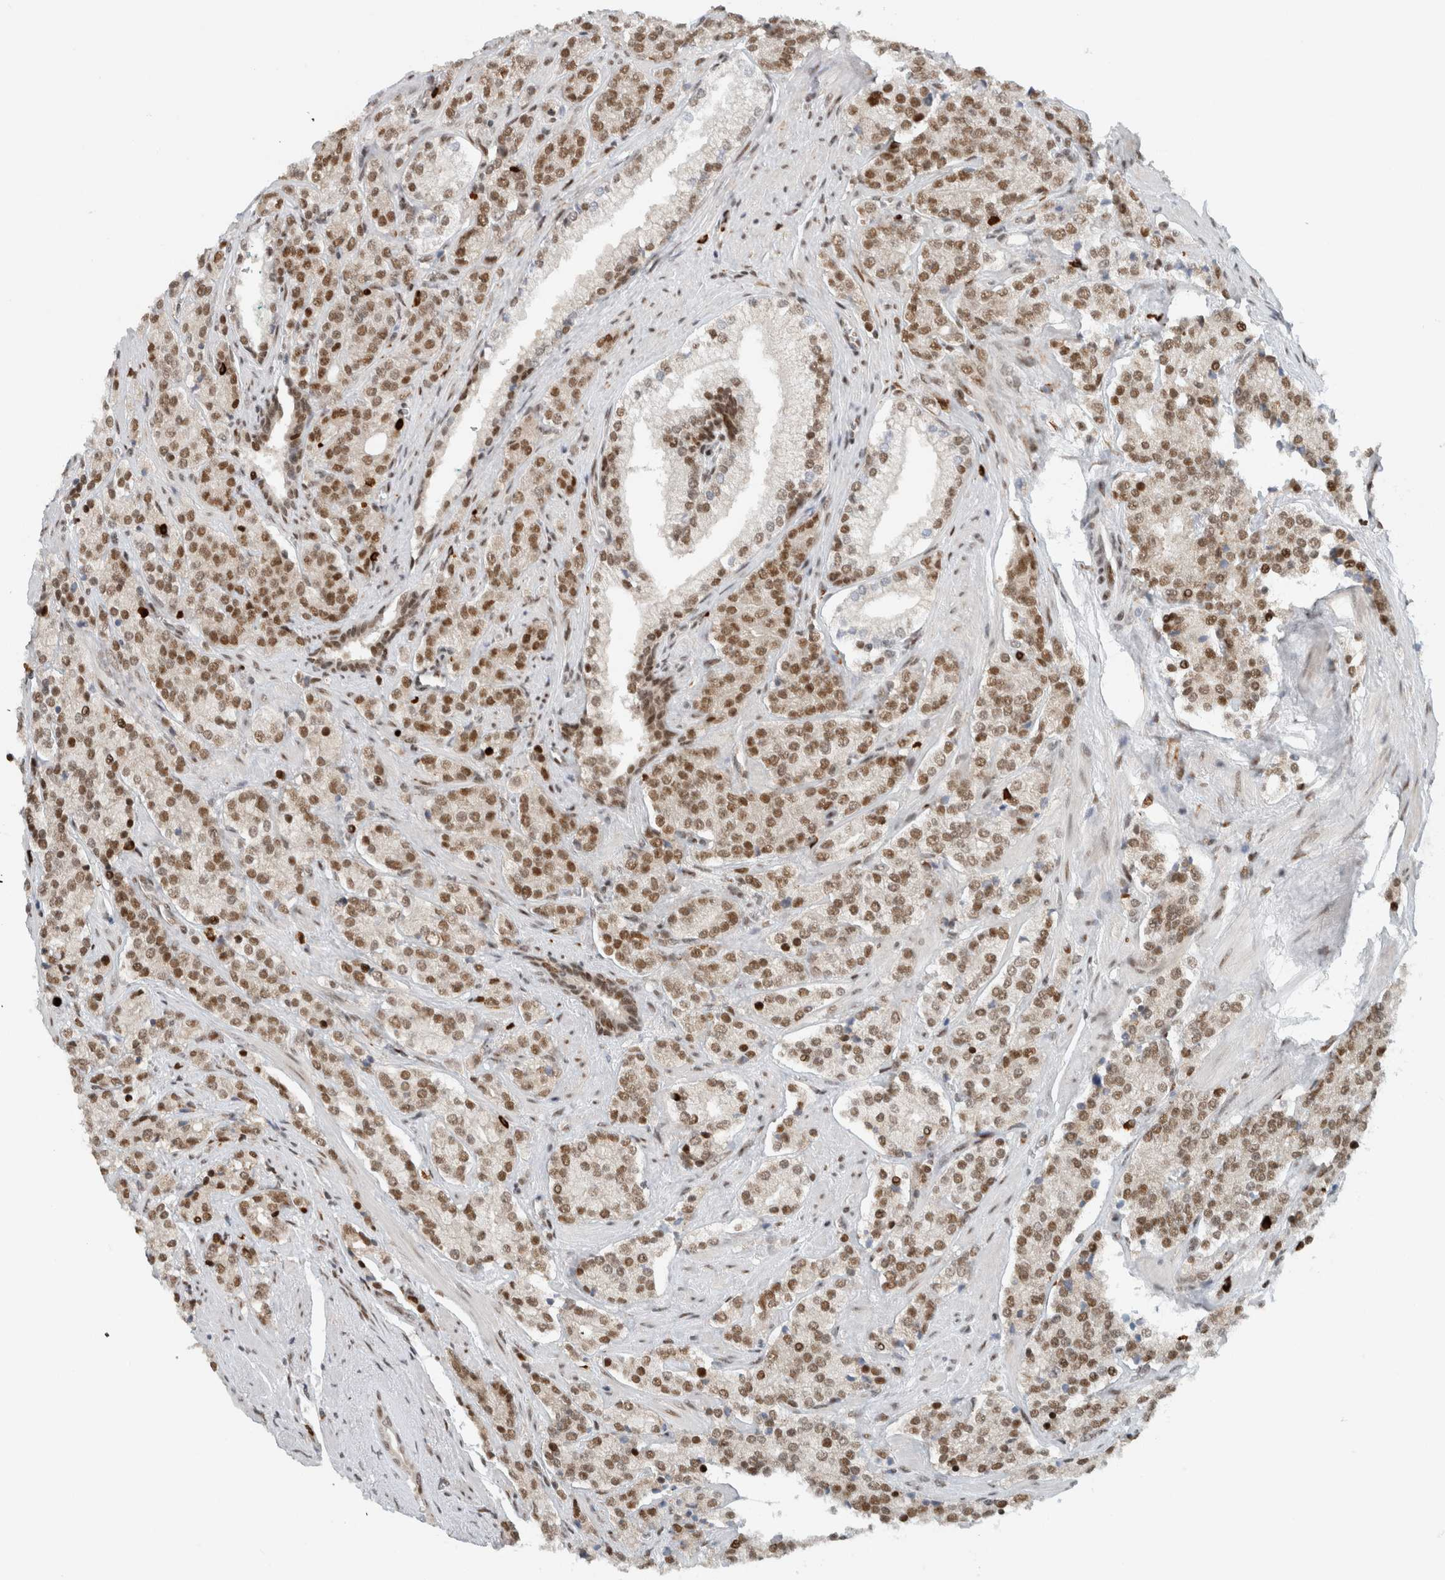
{"staining": {"intensity": "moderate", "quantity": ">75%", "location": "nuclear"}, "tissue": "prostate cancer", "cell_type": "Tumor cells", "image_type": "cancer", "snomed": [{"axis": "morphology", "description": "Adenocarcinoma, High grade"}, {"axis": "topography", "description": "Prostate"}], "caption": "Immunohistochemistry (IHC) staining of prostate cancer (adenocarcinoma (high-grade)), which shows medium levels of moderate nuclear expression in about >75% of tumor cells indicating moderate nuclear protein expression. The staining was performed using DAB (brown) for protein detection and nuclei were counterstained in hematoxylin (blue).", "gene": "HNRNPR", "patient": {"sex": "male", "age": 71}}